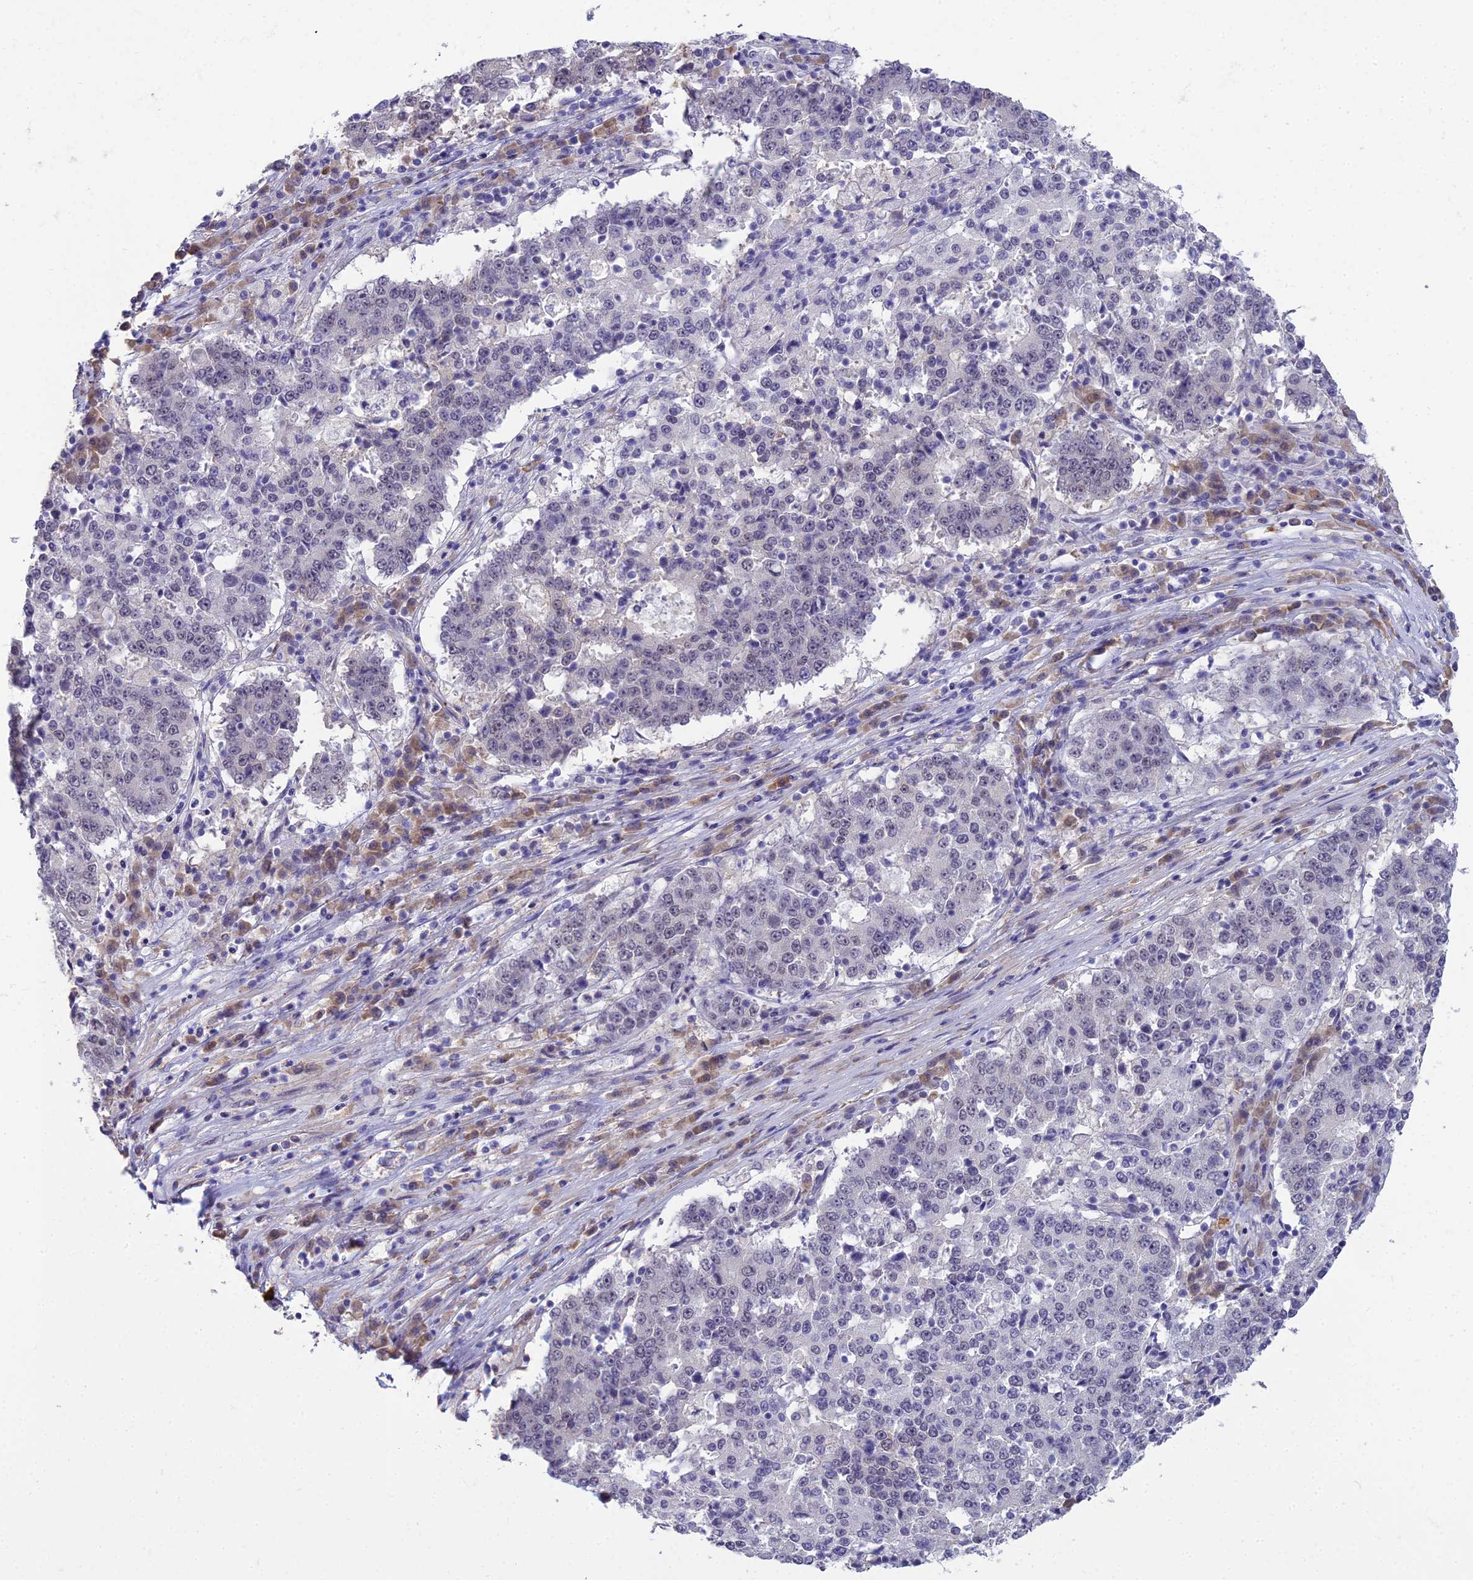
{"staining": {"intensity": "negative", "quantity": "none", "location": "none"}, "tissue": "stomach cancer", "cell_type": "Tumor cells", "image_type": "cancer", "snomed": [{"axis": "morphology", "description": "Adenocarcinoma, NOS"}, {"axis": "topography", "description": "Stomach"}], "caption": "High power microscopy micrograph of an immunohistochemistry (IHC) image of stomach adenocarcinoma, revealing no significant staining in tumor cells.", "gene": "BLNK", "patient": {"sex": "male", "age": 59}}